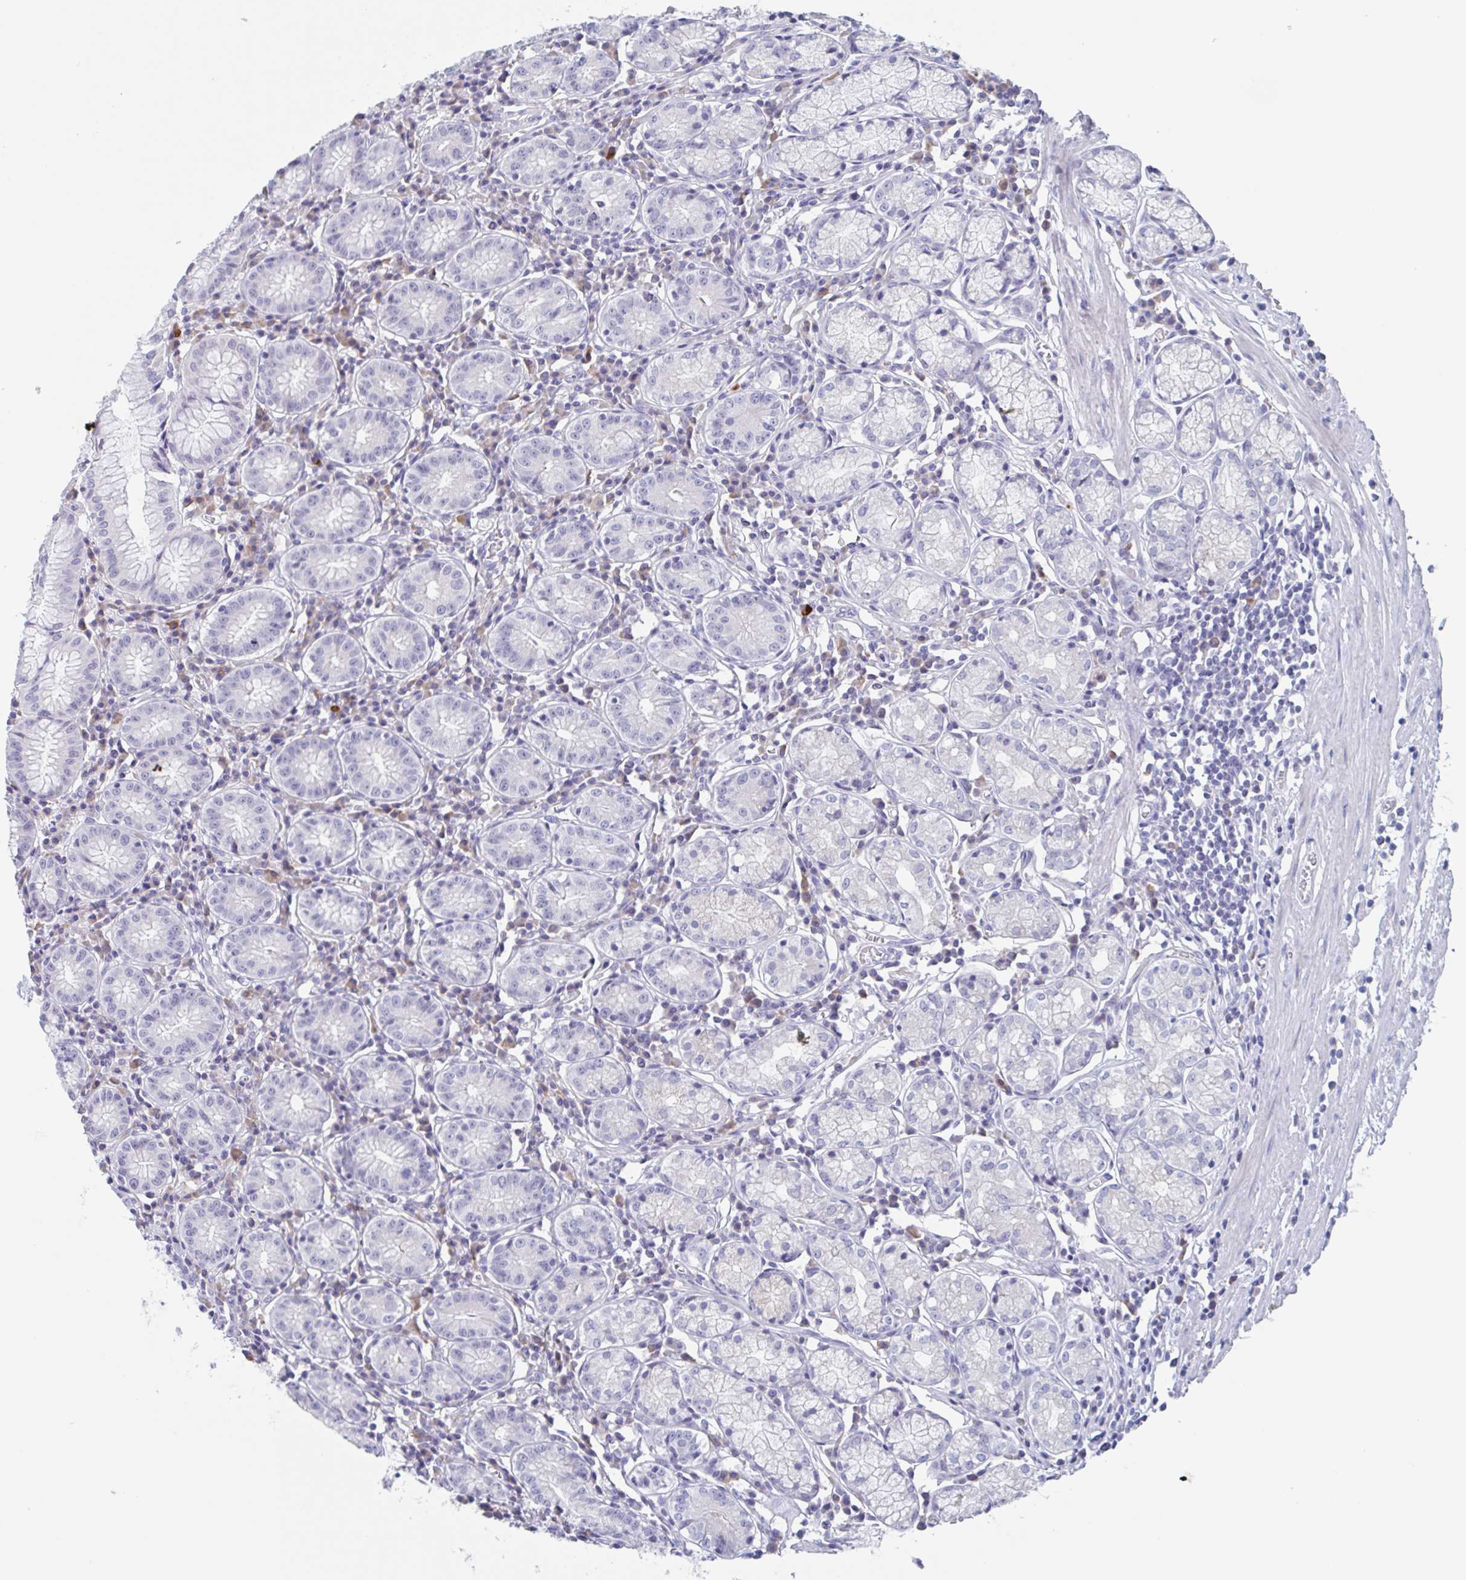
{"staining": {"intensity": "weak", "quantity": "<25%", "location": "cytoplasmic/membranous"}, "tissue": "stomach", "cell_type": "Glandular cells", "image_type": "normal", "snomed": [{"axis": "morphology", "description": "Normal tissue, NOS"}, {"axis": "topography", "description": "Stomach"}], "caption": "An image of stomach stained for a protein shows no brown staining in glandular cells. The staining is performed using DAB brown chromogen with nuclei counter-stained in using hematoxylin.", "gene": "NOXRED1", "patient": {"sex": "male", "age": 55}}